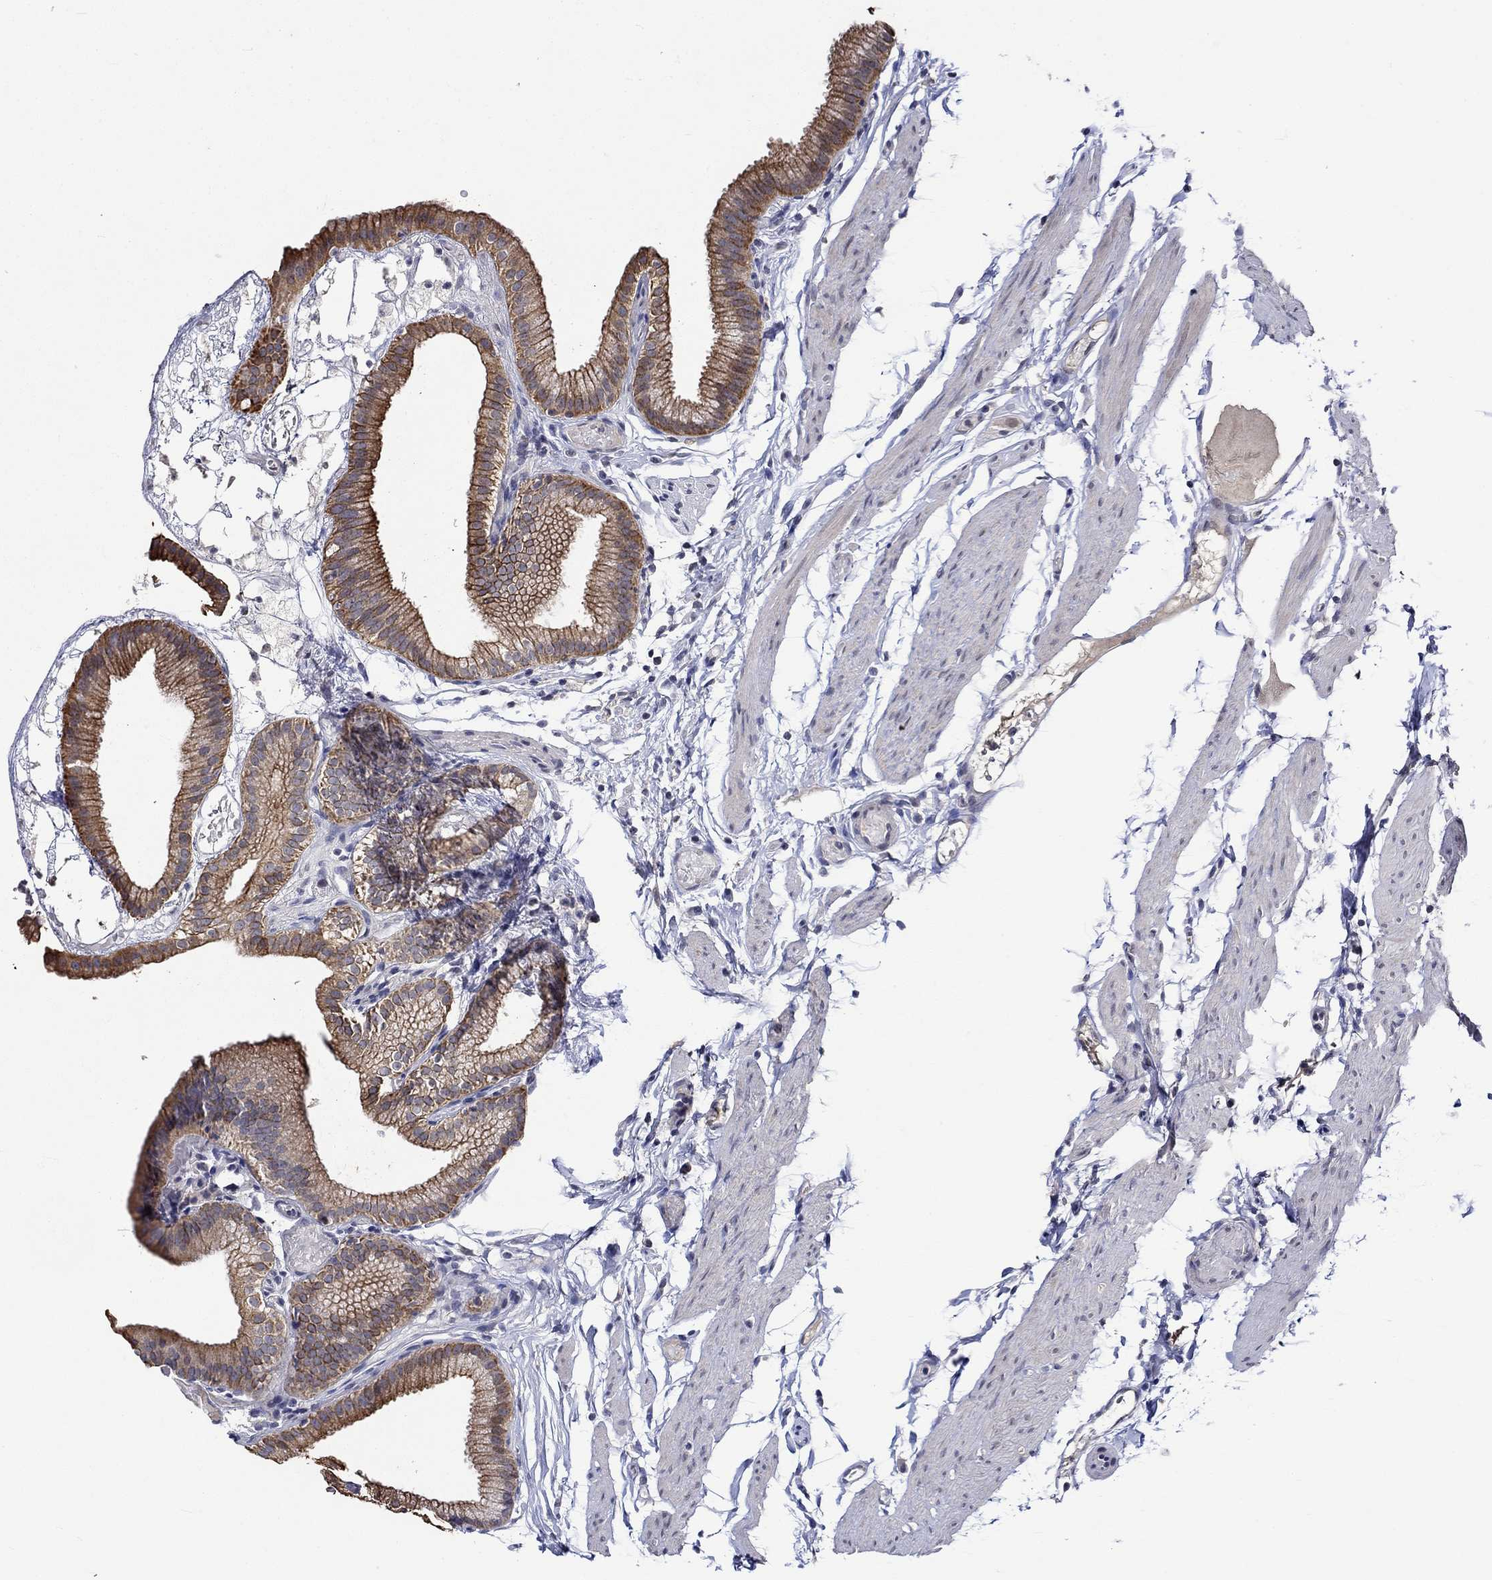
{"staining": {"intensity": "strong", "quantity": "25%-75%", "location": "cytoplasmic/membranous"}, "tissue": "gallbladder", "cell_type": "Glandular cells", "image_type": "normal", "snomed": [{"axis": "morphology", "description": "Normal tissue, NOS"}, {"axis": "topography", "description": "Gallbladder"}], "caption": "Immunohistochemistry histopathology image of benign gallbladder: gallbladder stained using IHC shows high levels of strong protein expression localized specifically in the cytoplasmic/membranous of glandular cells, appearing as a cytoplasmic/membranous brown color.", "gene": "DDX3Y", "patient": {"sex": "female", "age": 45}}